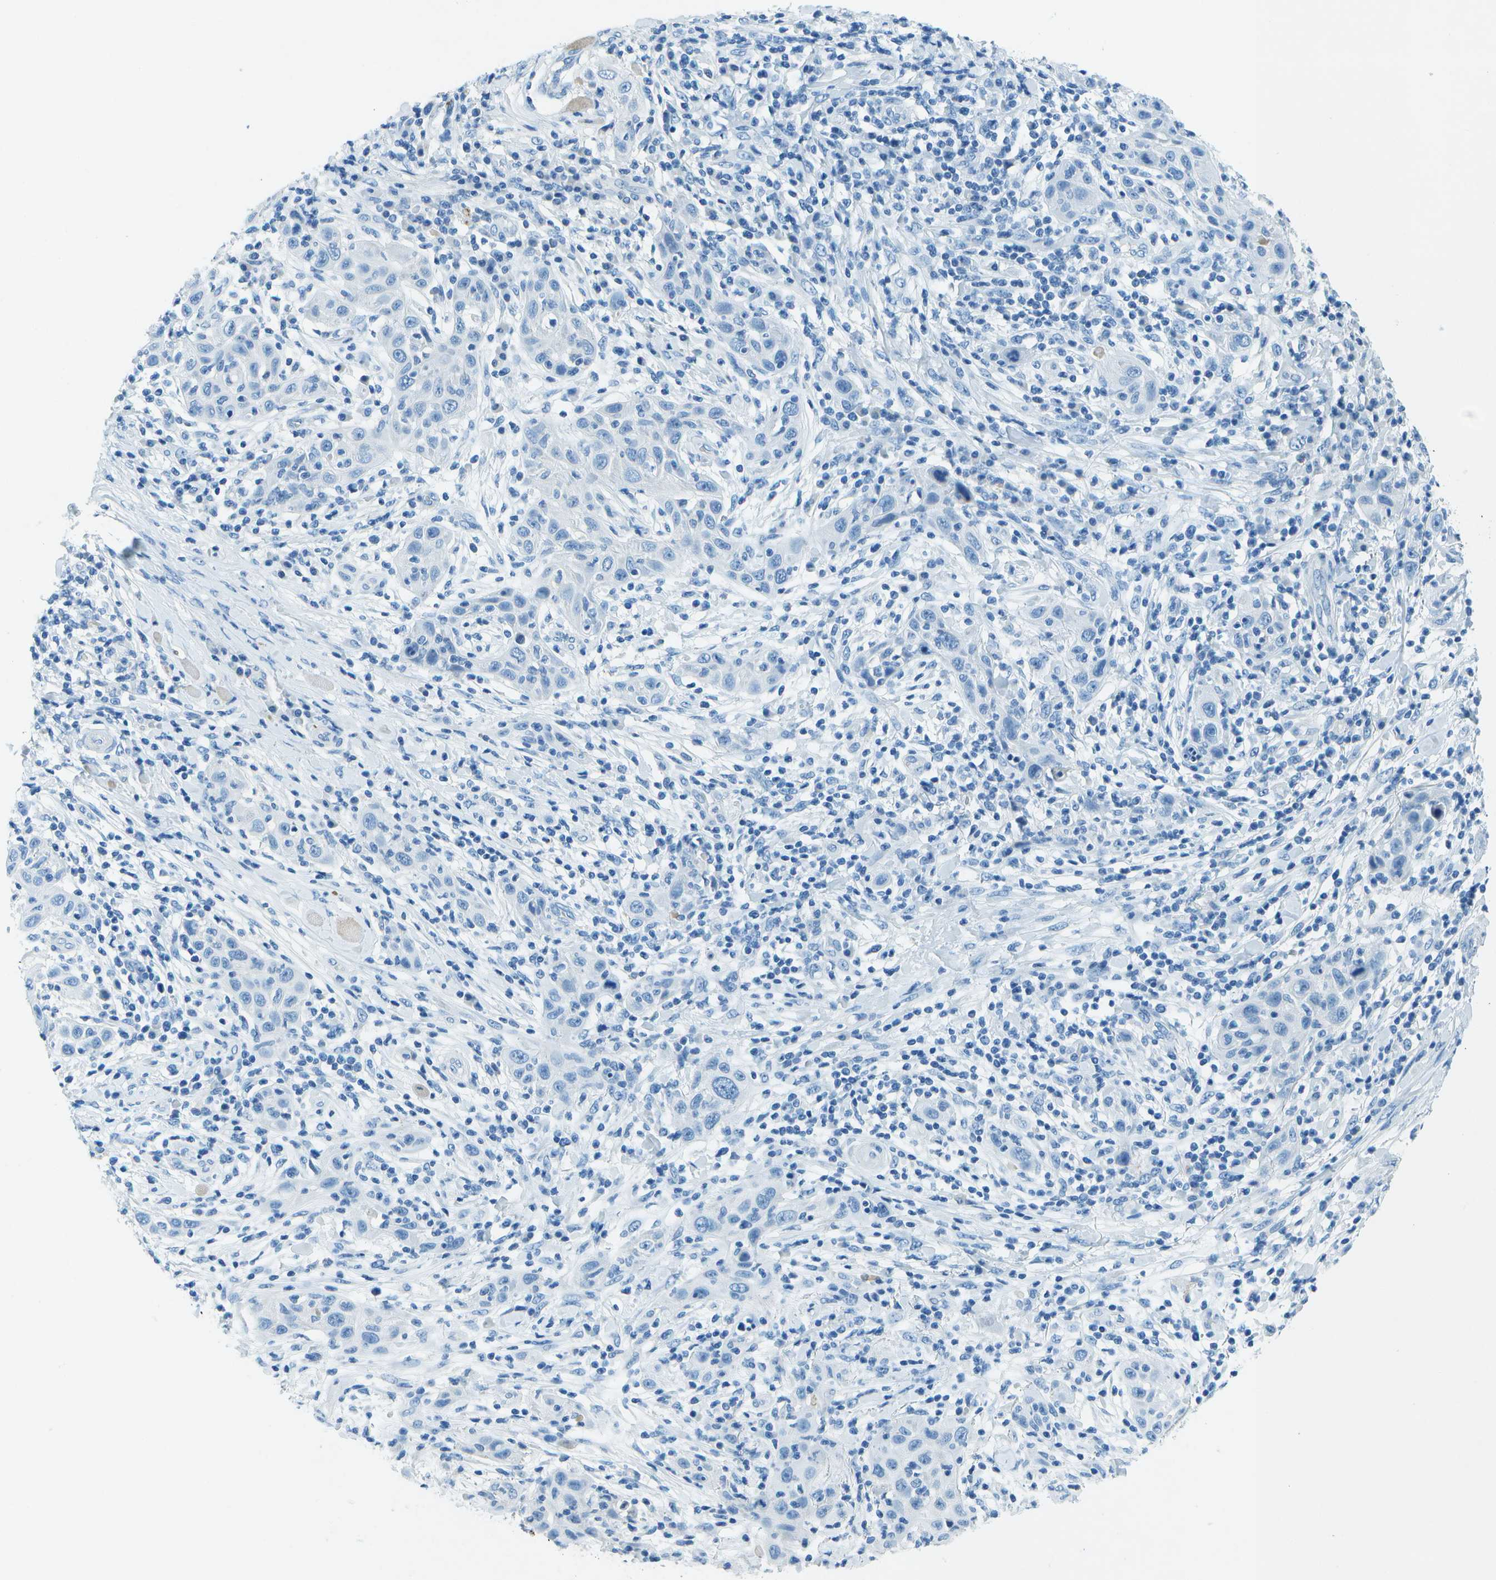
{"staining": {"intensity": "negative", "quantity": "none", "location": "none"}, "tissue": "skin cancer", "cell_type": "Tumor cells", "image_type": "cancer", "snomed": [{"axis": "morphology", "description": "Squamous cell carcinoma, NOS"}, {"axis": "topography", "description": "Skin"}], "caption": "The image demonstrates no significant expression in tumor cells of skin cancer. Brightfield microscopy of immunohistochemistry (IHC) stained with DAB (3,3'-diaminobenzidine) (brown) and hematoxylin (blue), captured at high magnification.", "gene": "SLC16A10", "patient": {"sex": "female", "age": 88}}